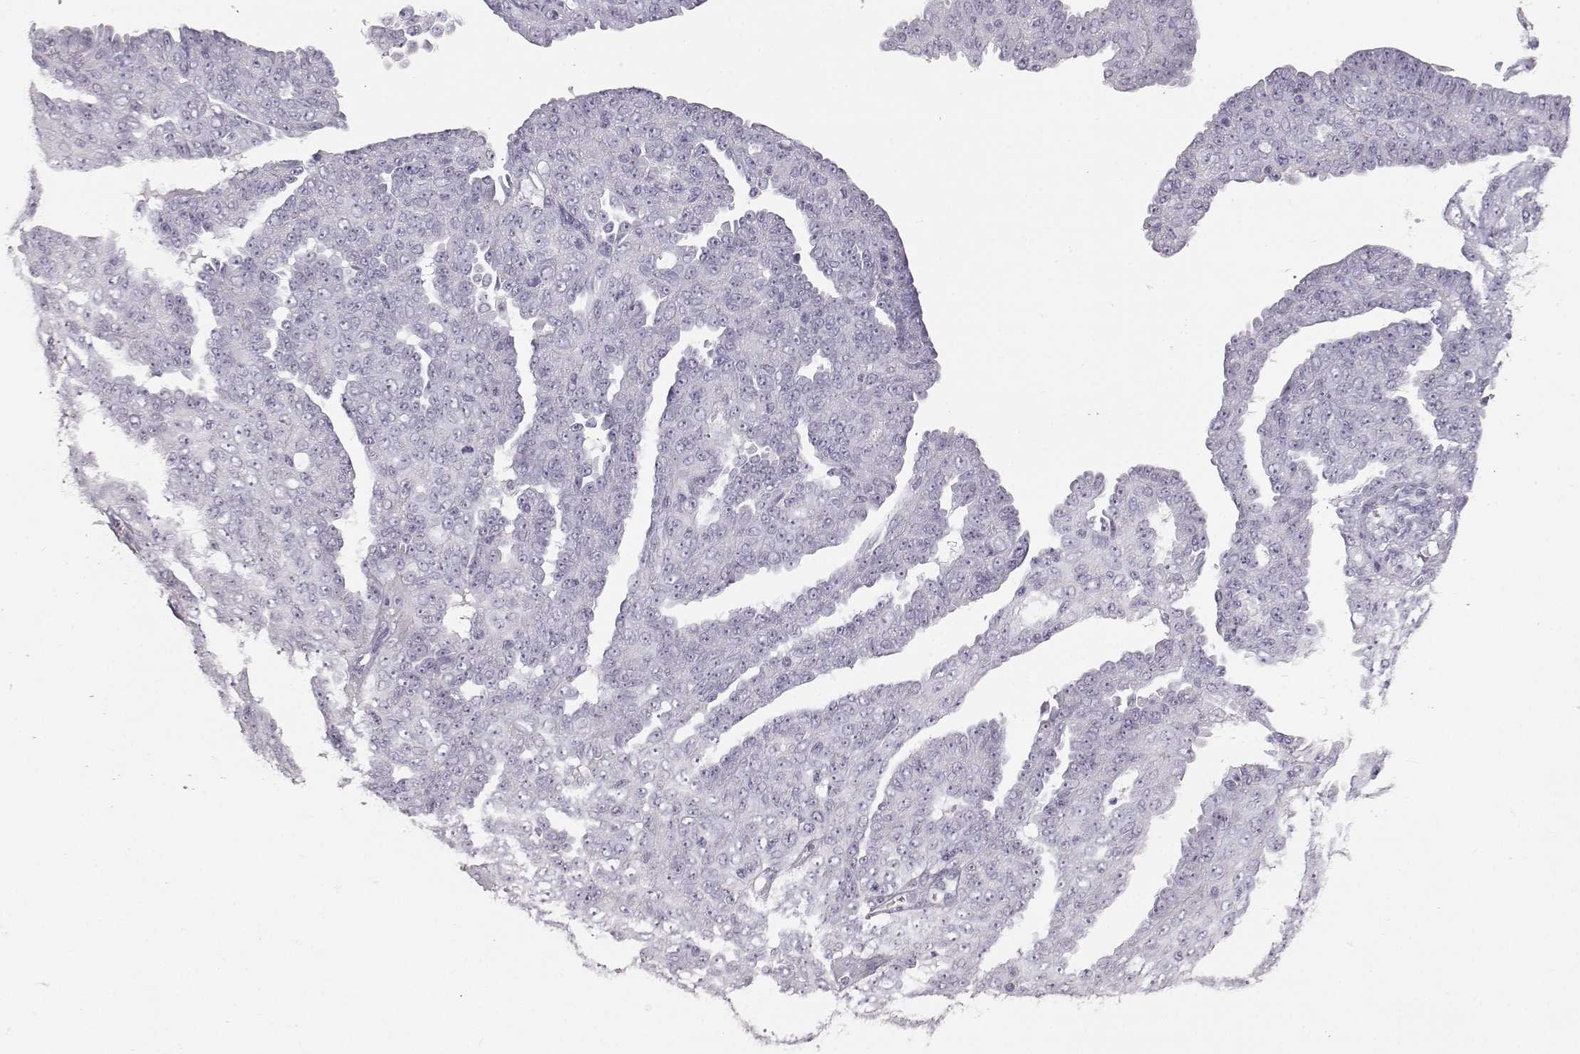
{"staining": {"intensity": "negative", "quantity": "none", "location": "none"}, "tissue": "ovarian cancer", "cell_type": "Tumor cells", "image_type": "cancer", "snomed": [{"axis": "morphology", "description": "Cystadenocarcinoma, serous, NOS"}, {"axis": "topography", "description": "Ovary"}], "caption": "Immunohistochemical staining of human ovarian cancer displays no significant expression in tumor cells.", "gene": "KRT33A", "patient": {"sex": "female", "age": 71}}